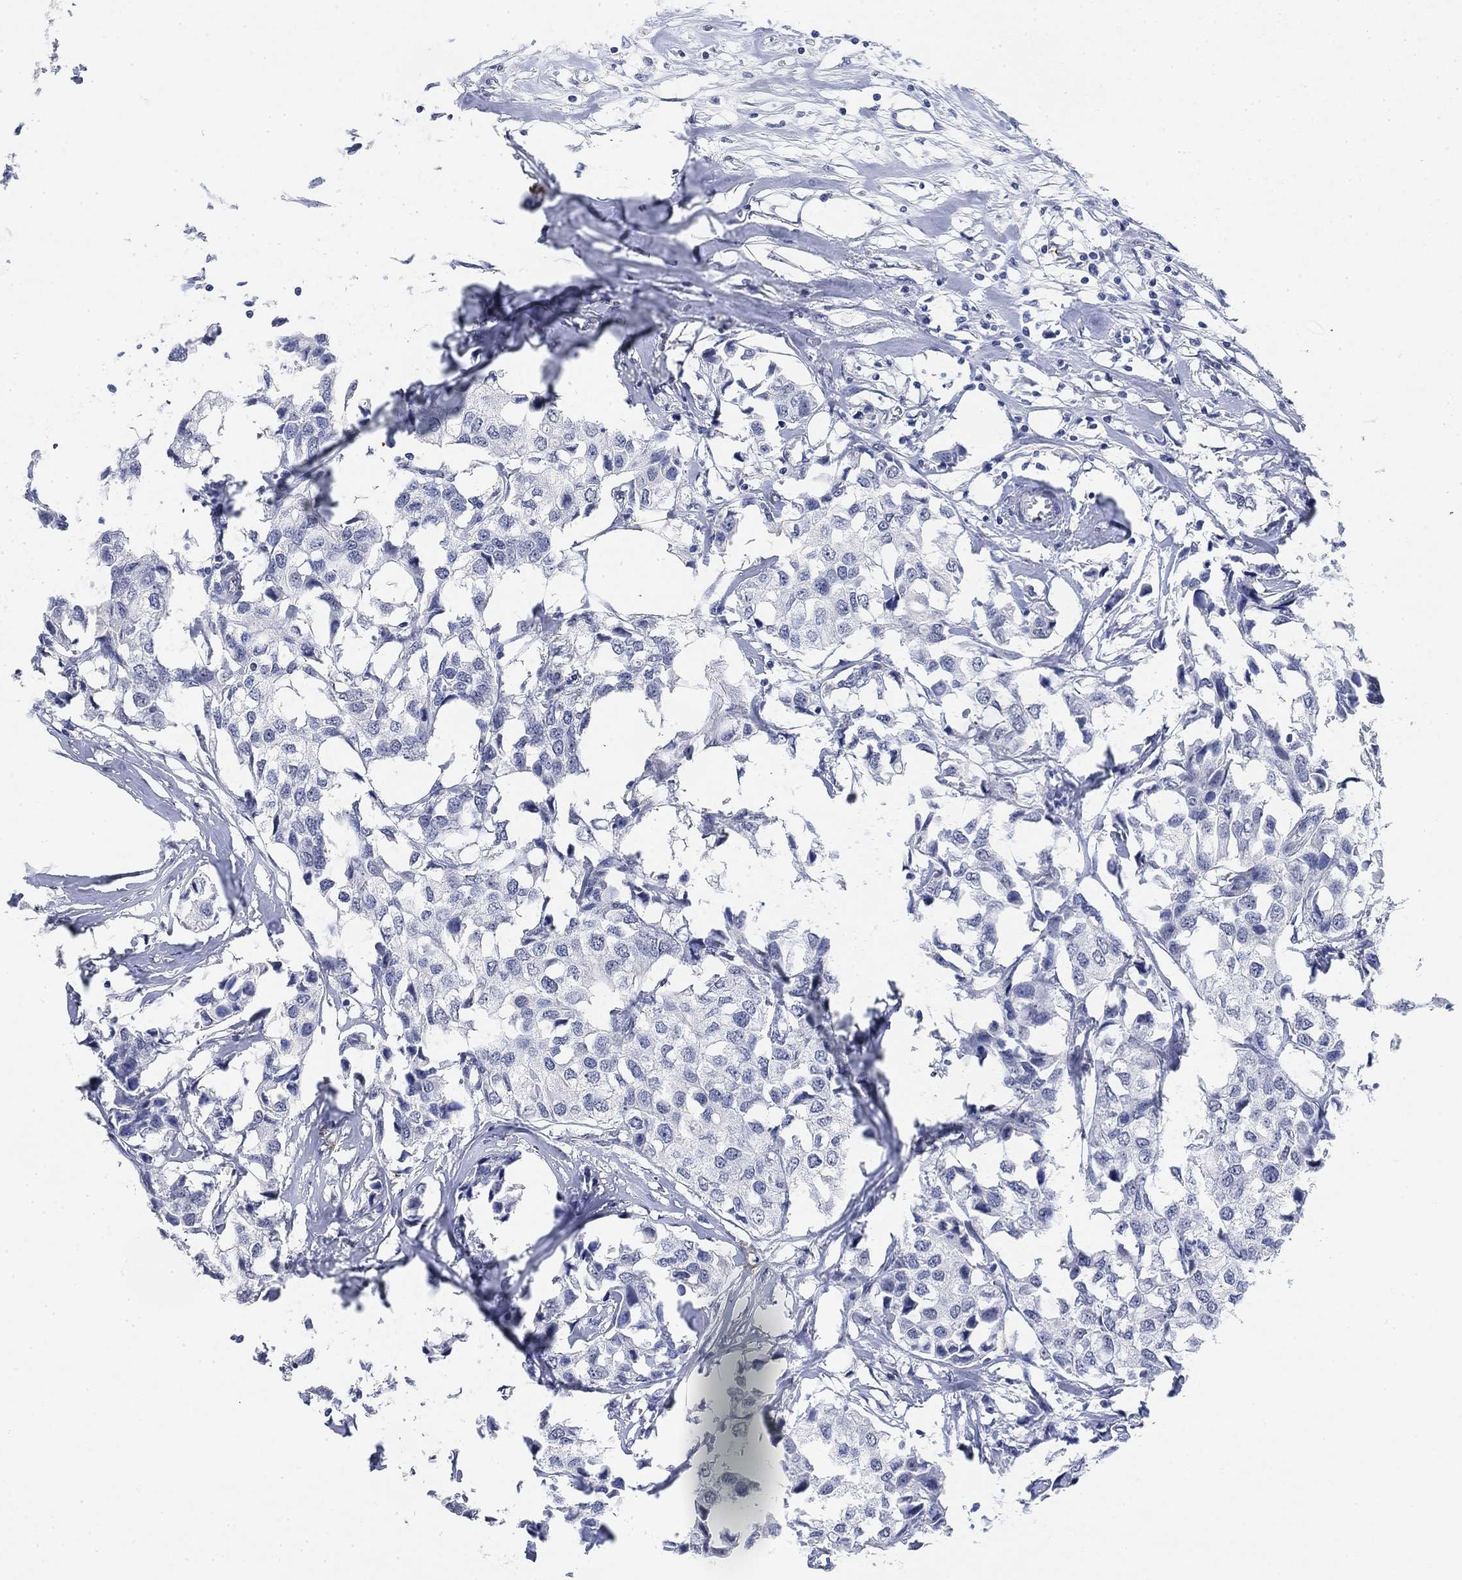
{"staining": {"intensity": "negative", "quantity": "none", "location": "none"}, "tissue": "breast cancer", "cell_type": "Tumor cells", "image_type": "cancer", "snomed": [{"axis": "morphology", "description": "Duct carcinoma"}, {"axis": "topography", "description": "Breast"}], "caption": "A micrograph of intraductal carcinoma (breast) stained for a protein displays no brown staining in tumor cells.", "gene": "PAX6", "patient": {"sex": "female", "age": 80}}